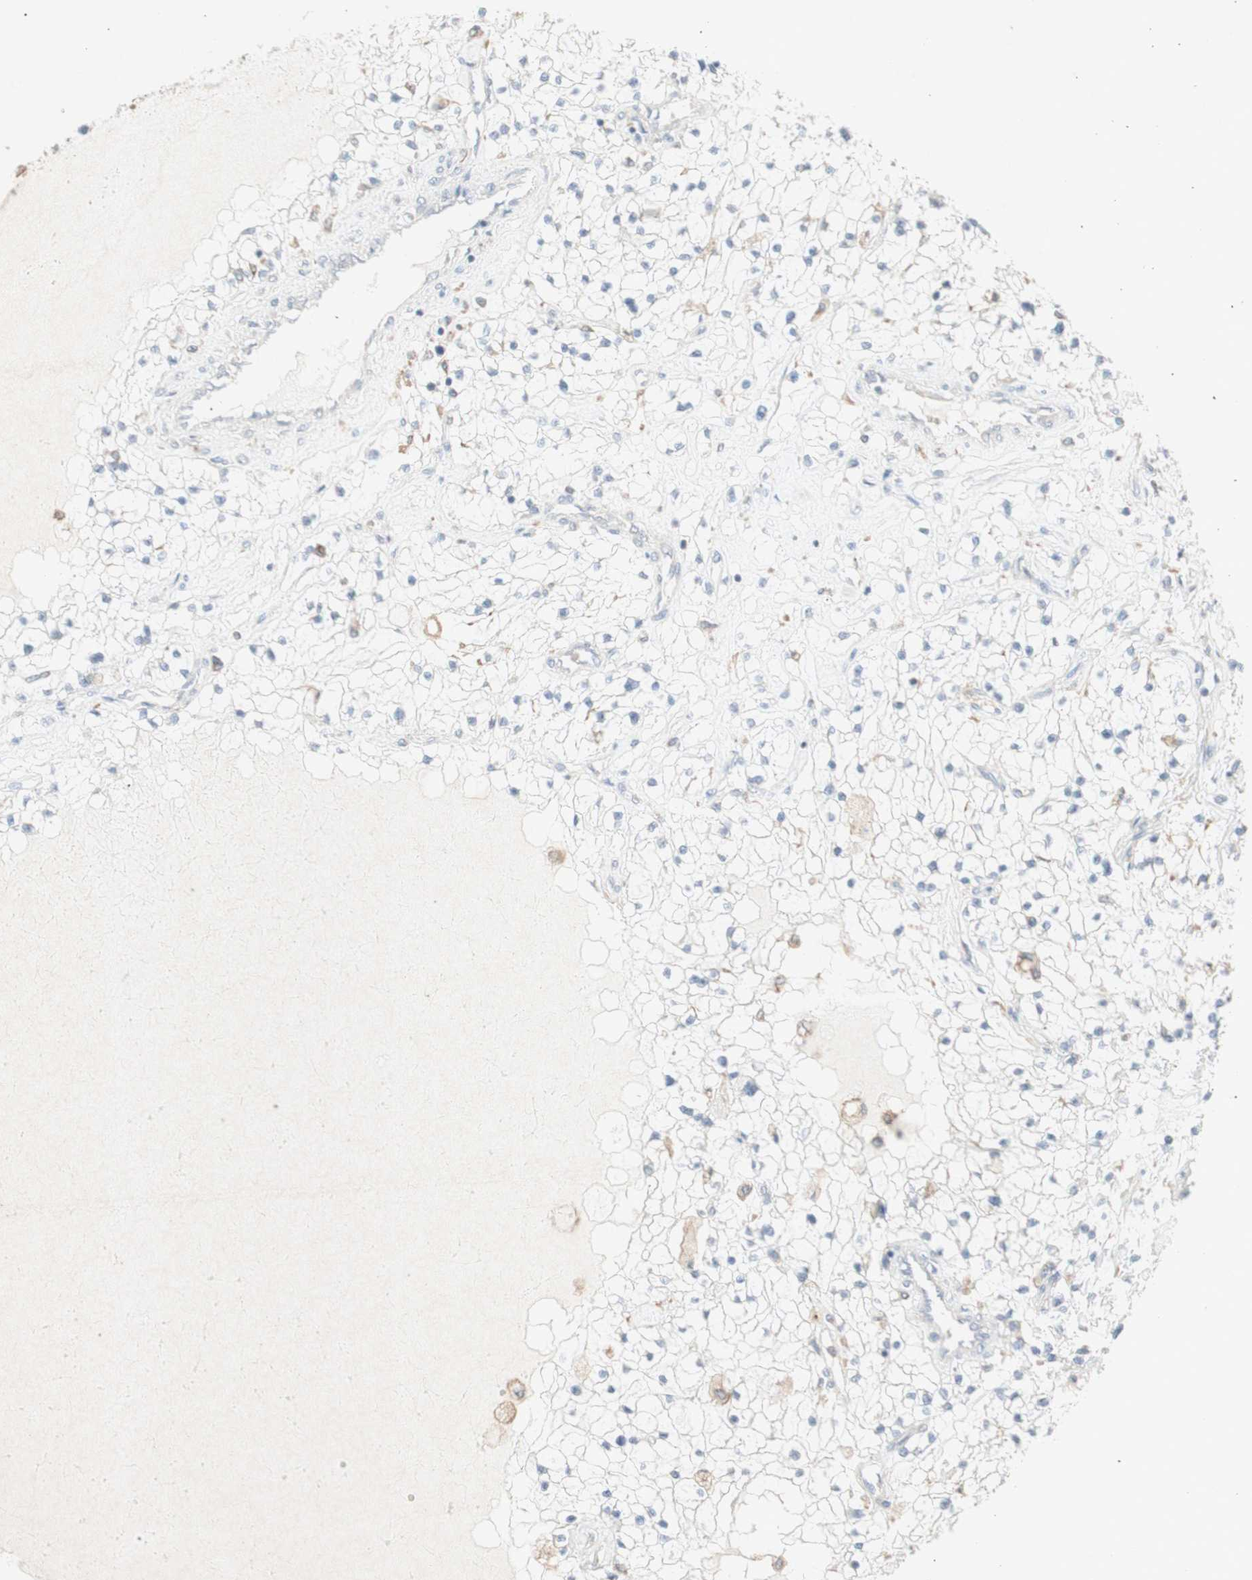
{"staining": {"intensity": "negative", "quantity": "none", "location": "none"}, "tissue": "renal cancer", "cell_type": "Tumor cells", "image_type": "cancer", "snomed": [{"axis": "morphology", "description": "Adenocarcinoma, NOS"}, {"axis": "topography", "description": "Kidney"}], "caption": "IHC of human renal cancer (adenocarcinoma) reveals no expression in tumor cells.", "gene": "ATP6V1B1", "patient": {"sex": "male", "age": 68}}